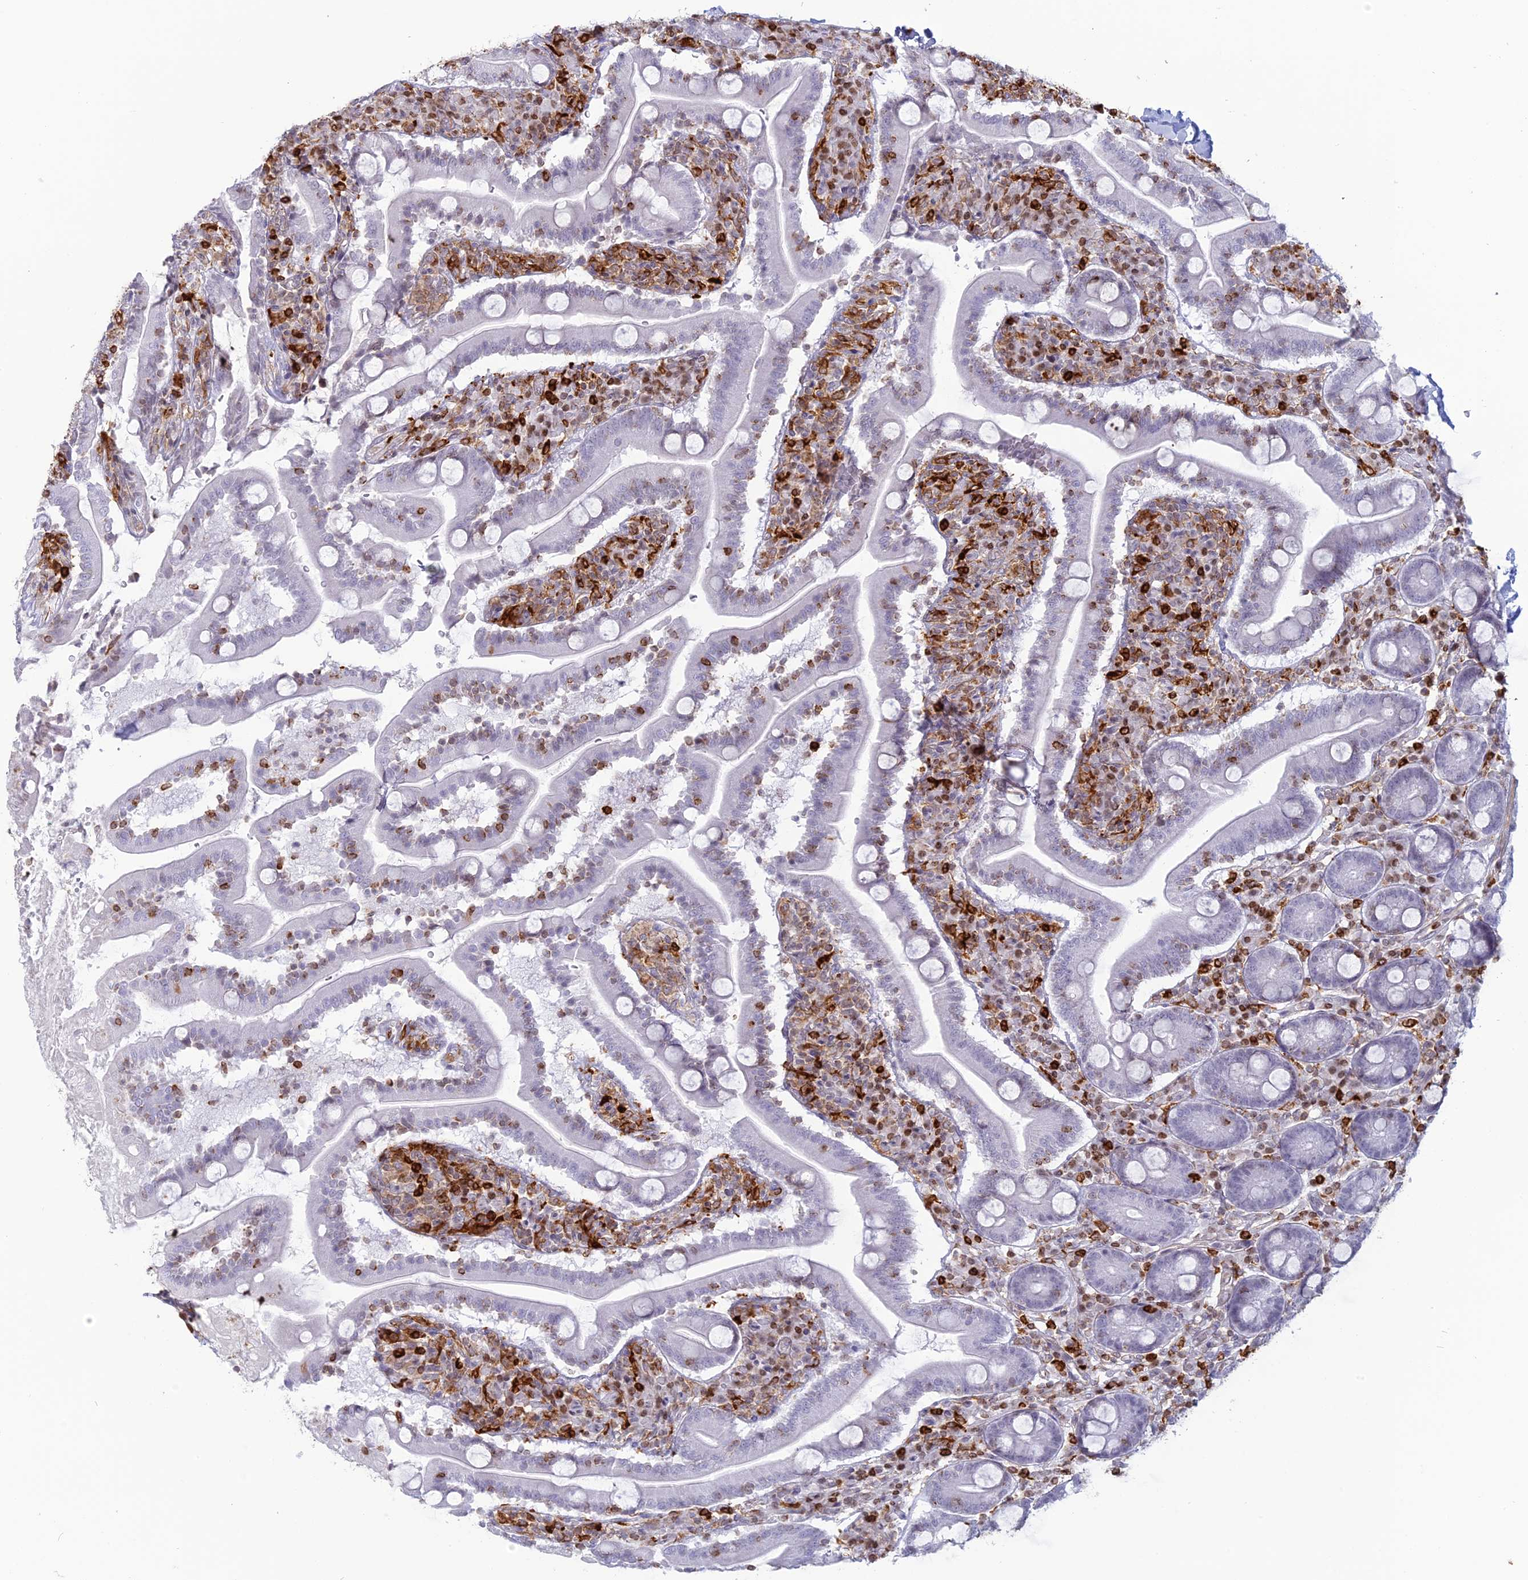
{"staining": {"intensity": "strong", "quantity": "<25%", "location": "cytoplasmic/membranous"}, "tissue": "duodenum", "cell_type": "Glandular cells", "image_type": "normal", "snomed": [{"axis": "morphology", "description": "Normal tissue, NOS"}, {"axis": "topography", "description": "Duodenum"}], "caption": "High-magnification brightfield microscopy of benign duodenum stained with DAB (brown) and counterstained with hematoxylin (blue). glandular cells exhibit strong cytoplasmic/membranous positivity is identified in about<25% of cells.", "gene": "APOBR", "patient": {"sex": "male", "age": 35}}